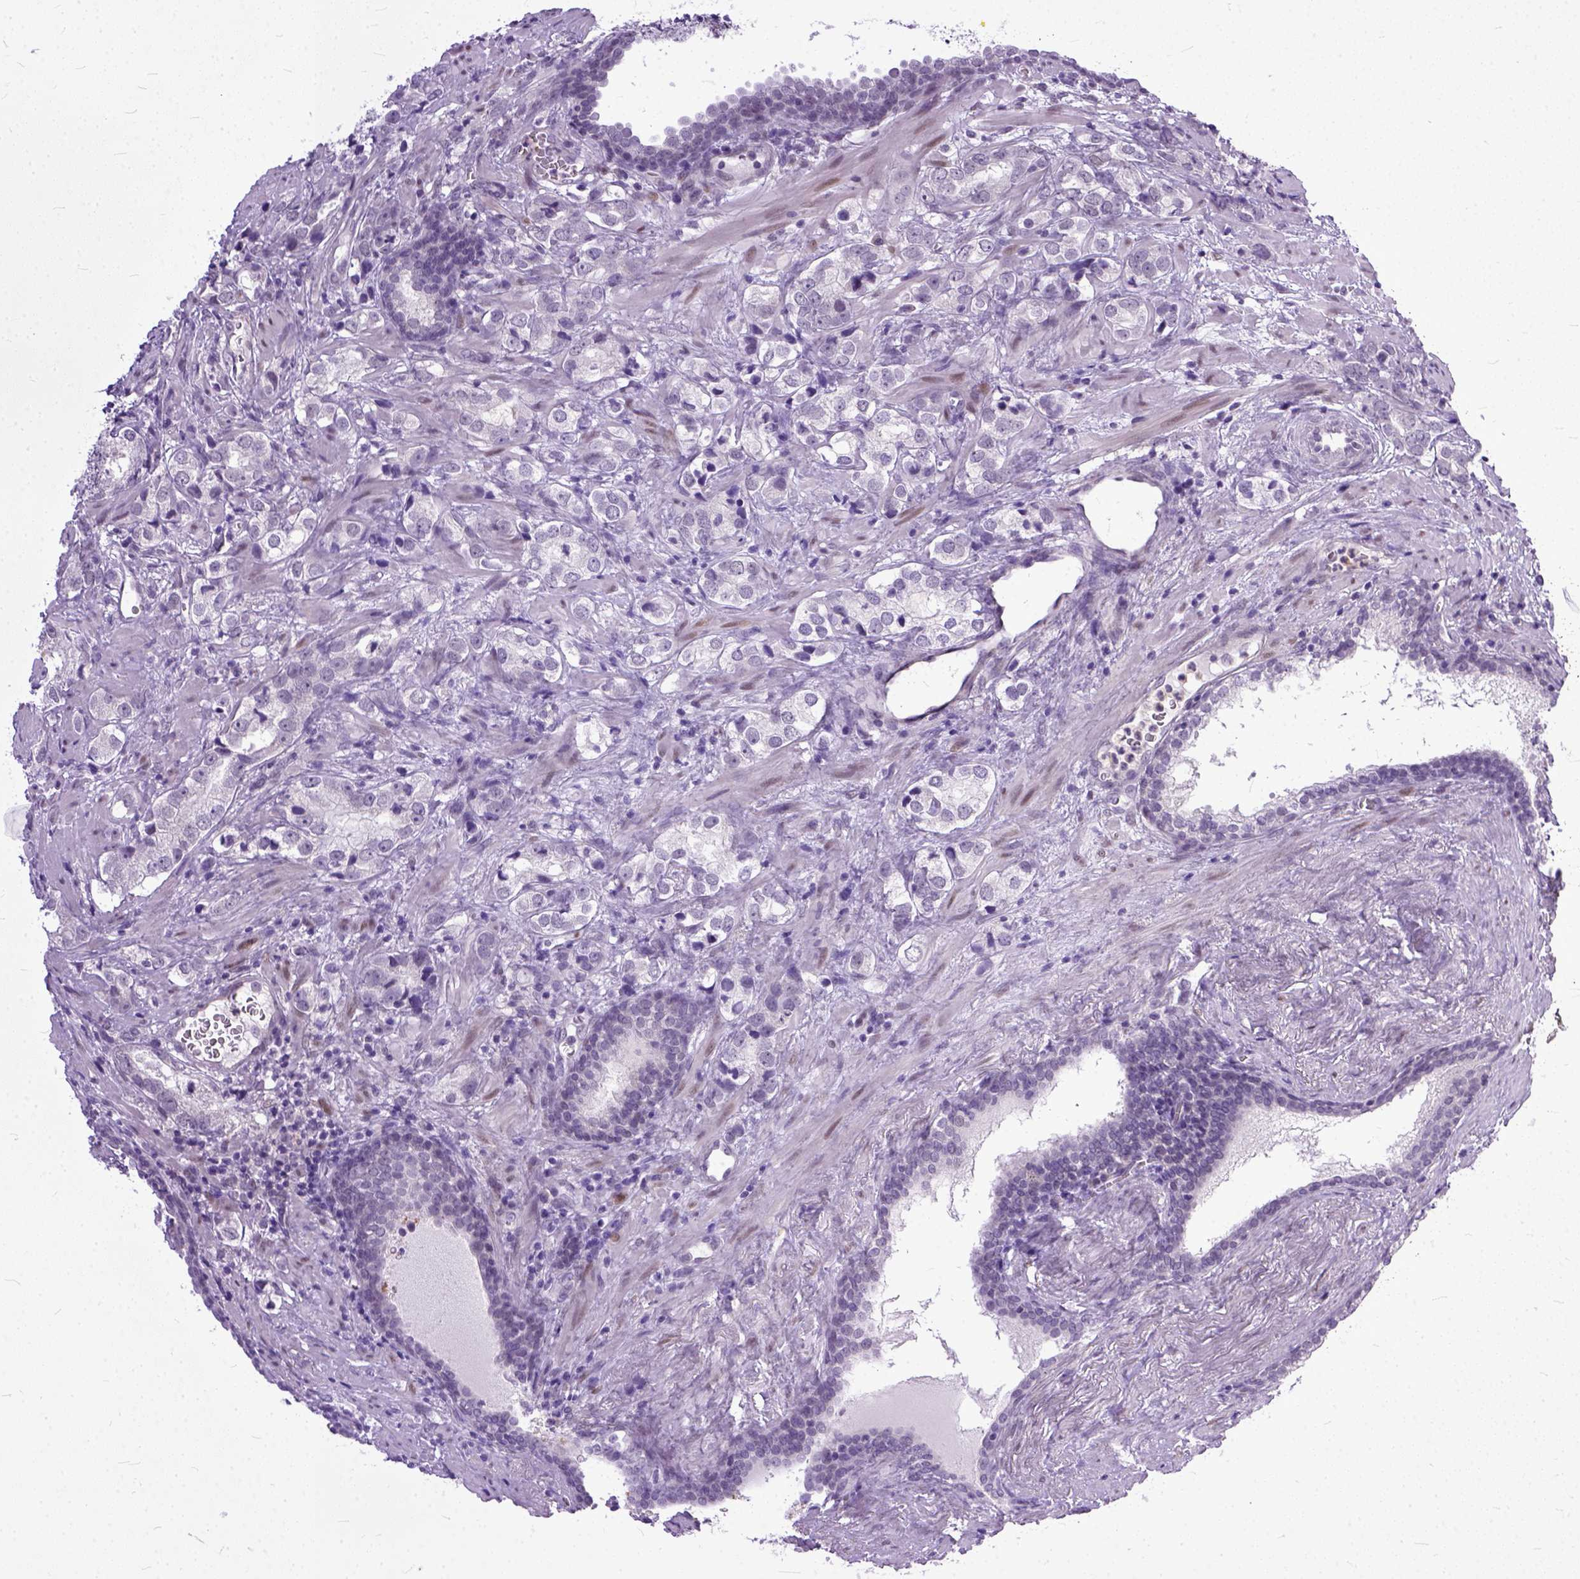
{"staining": {"intensity": "negative", "quantity": "none", "location": "none"}, "tissue": "prostate cancer", "cell_type": "Tumor cells", "image_type": "cancer", "snomed": [{"axis": "morphology", "description": "Adenocarcinoma, NOS"}, {"axis": "topography", "description": "Prostate and seminal vesicle, NOS"}], "caption": "Human prostate adenocarcinoma stained for a protein using immunohistochemistry (IHC) shows no expression in tumor cells.", "gene": "TCEAL7", "patient": {"sex": "male", "age": 63}}